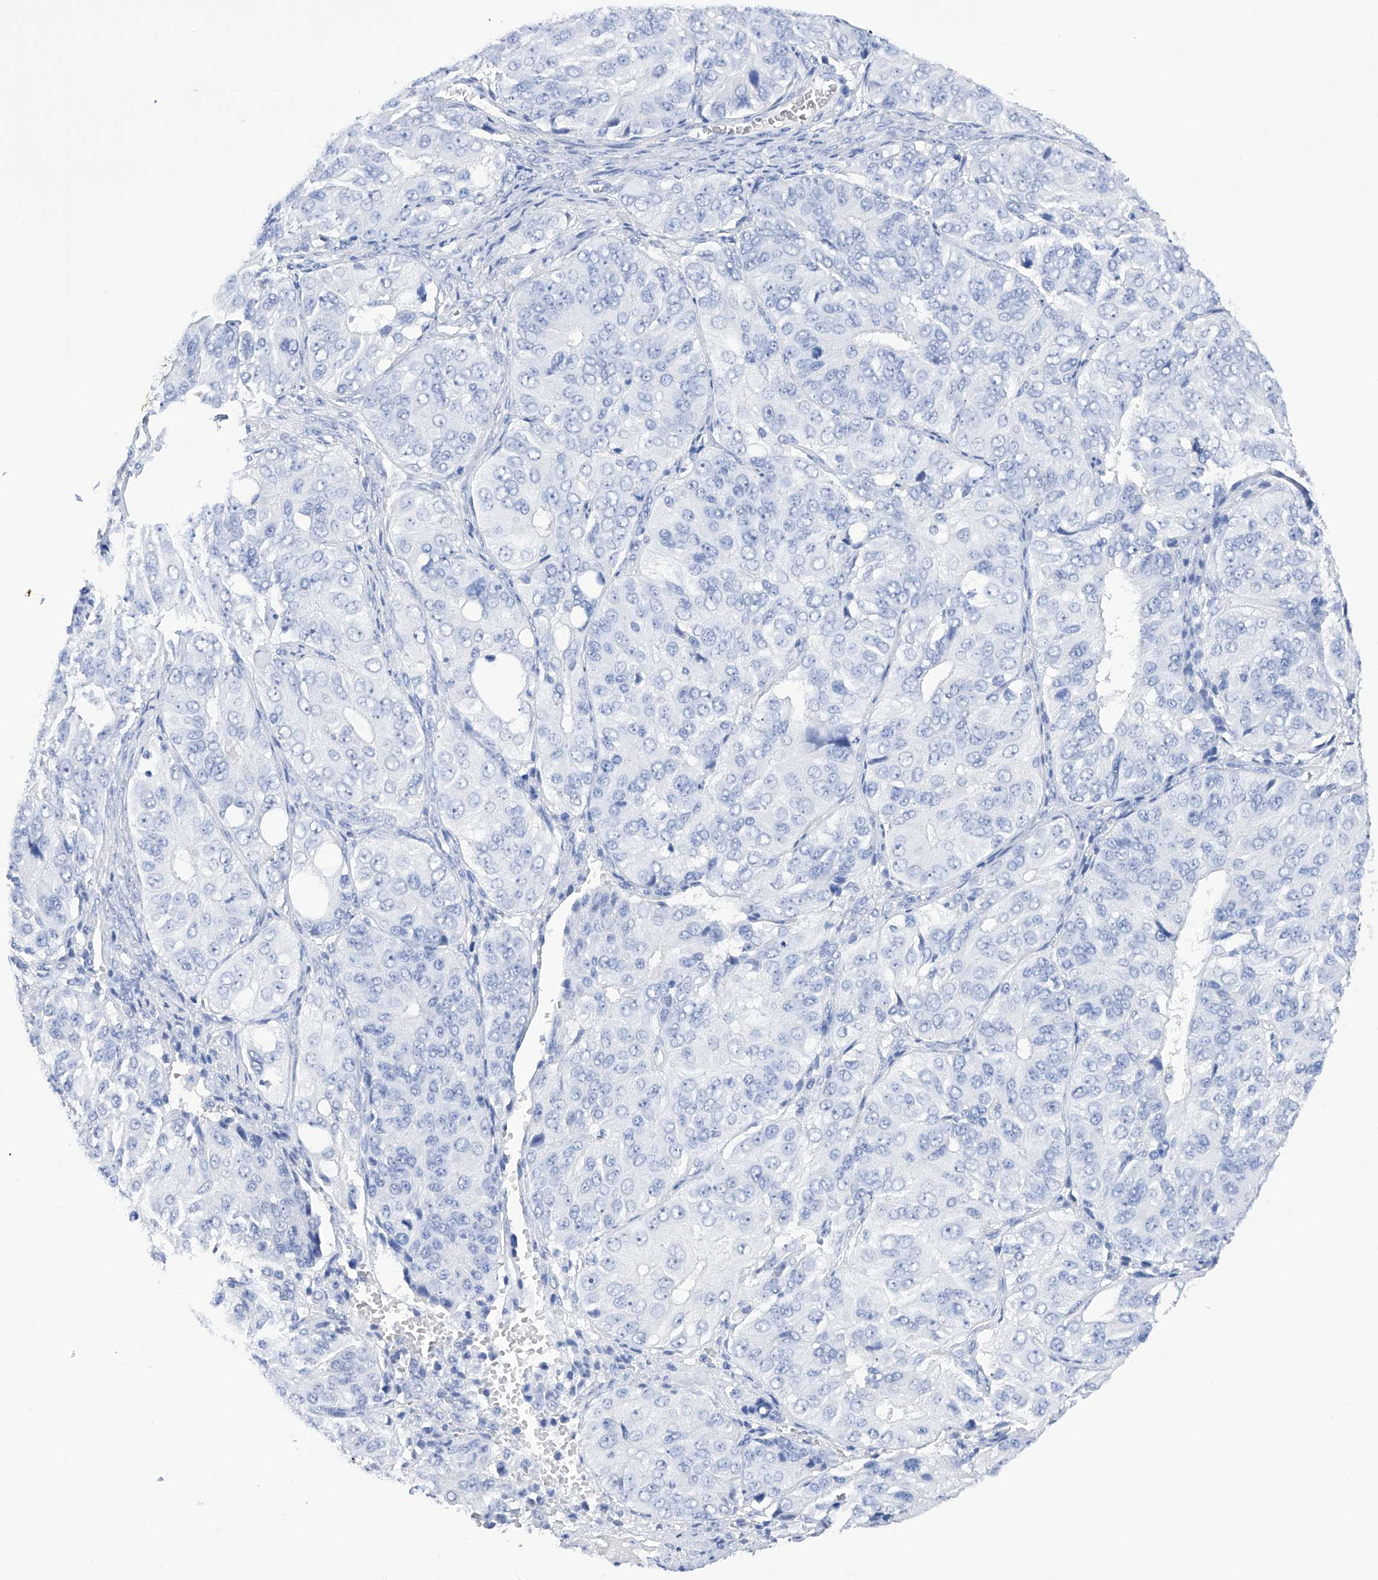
{"staining": {"intensity": "negative", "quantity": "none", "location": "none"}, "tissue": "ovarian cancer", "cell_type": "Tumor cells", "image_type": "cancer", "snomed": [{"axis": "morphology", "description": "Carcinoma, endometroid"}, {"axis": "topography", "description": "Ovary"}], "caption": "Immunohistochemical staining of human endometroid carcinoma (ovarian) reveals no significant positivity in tumor cells.", "gene": "FLG", "patient": {"sex": "female", "age": 51}}